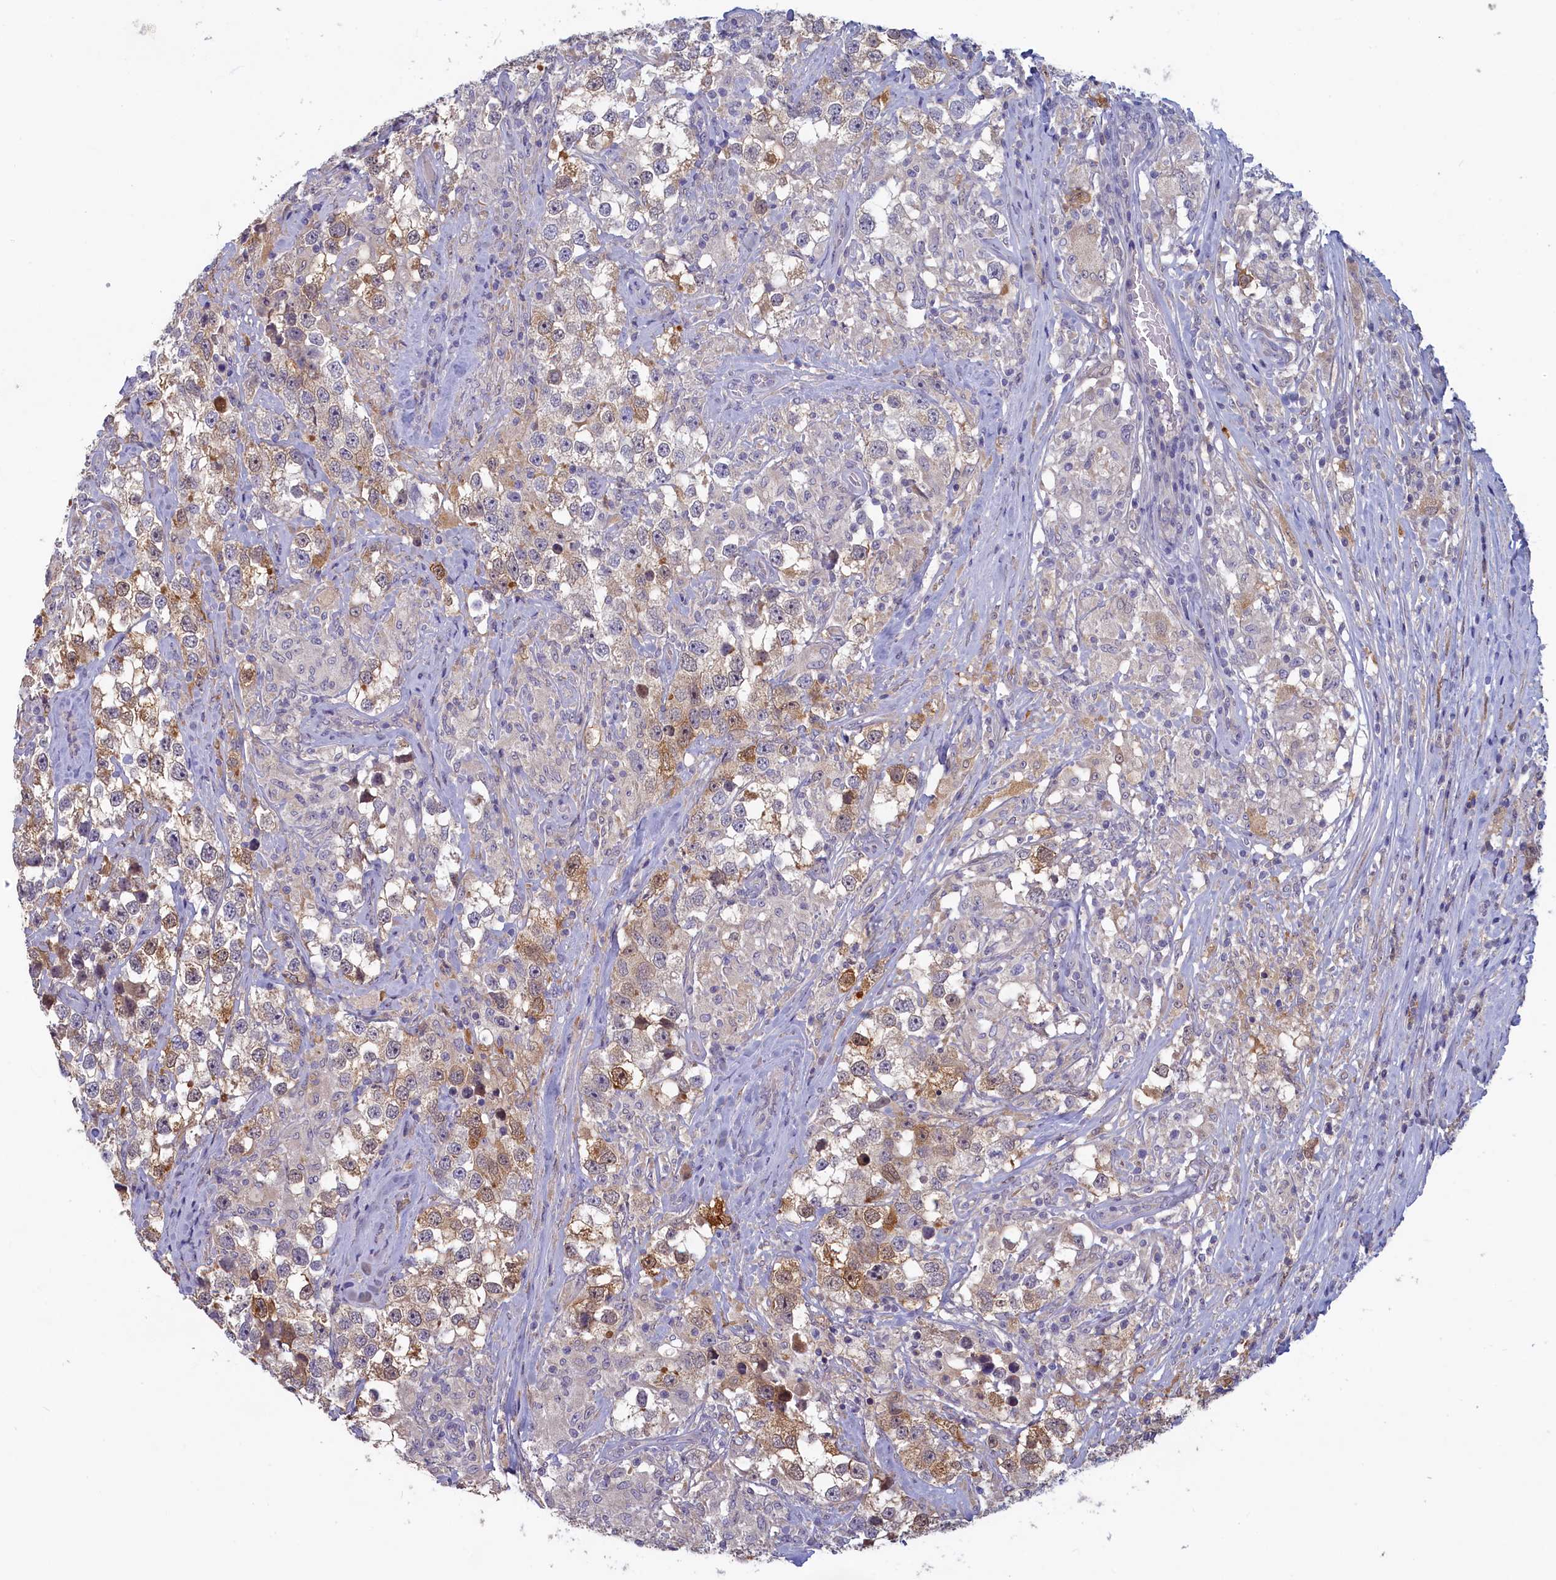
{"staining": {"intensity": "strong", "quantity": "<25%", "location": "cytoplasmic/membranous,nuclear"}, "tissue": "testis cancer", "cell_type": "Tumor cells", "image_type": "cancer", "snomed": [{"axis": "morphology", "description": "Seminoma, NOS"}, {"axis": "topography", "description": "Testis"}], "caption": "Immunohistochemistry (IHC) of human testis seminoma shows medium levels of strong cytoplasmic/membranous and nuclear positivity in approximately <25% of tumor cells.", "gene": "UCHL3", "patient": {"sex": "male", "age": 46}}